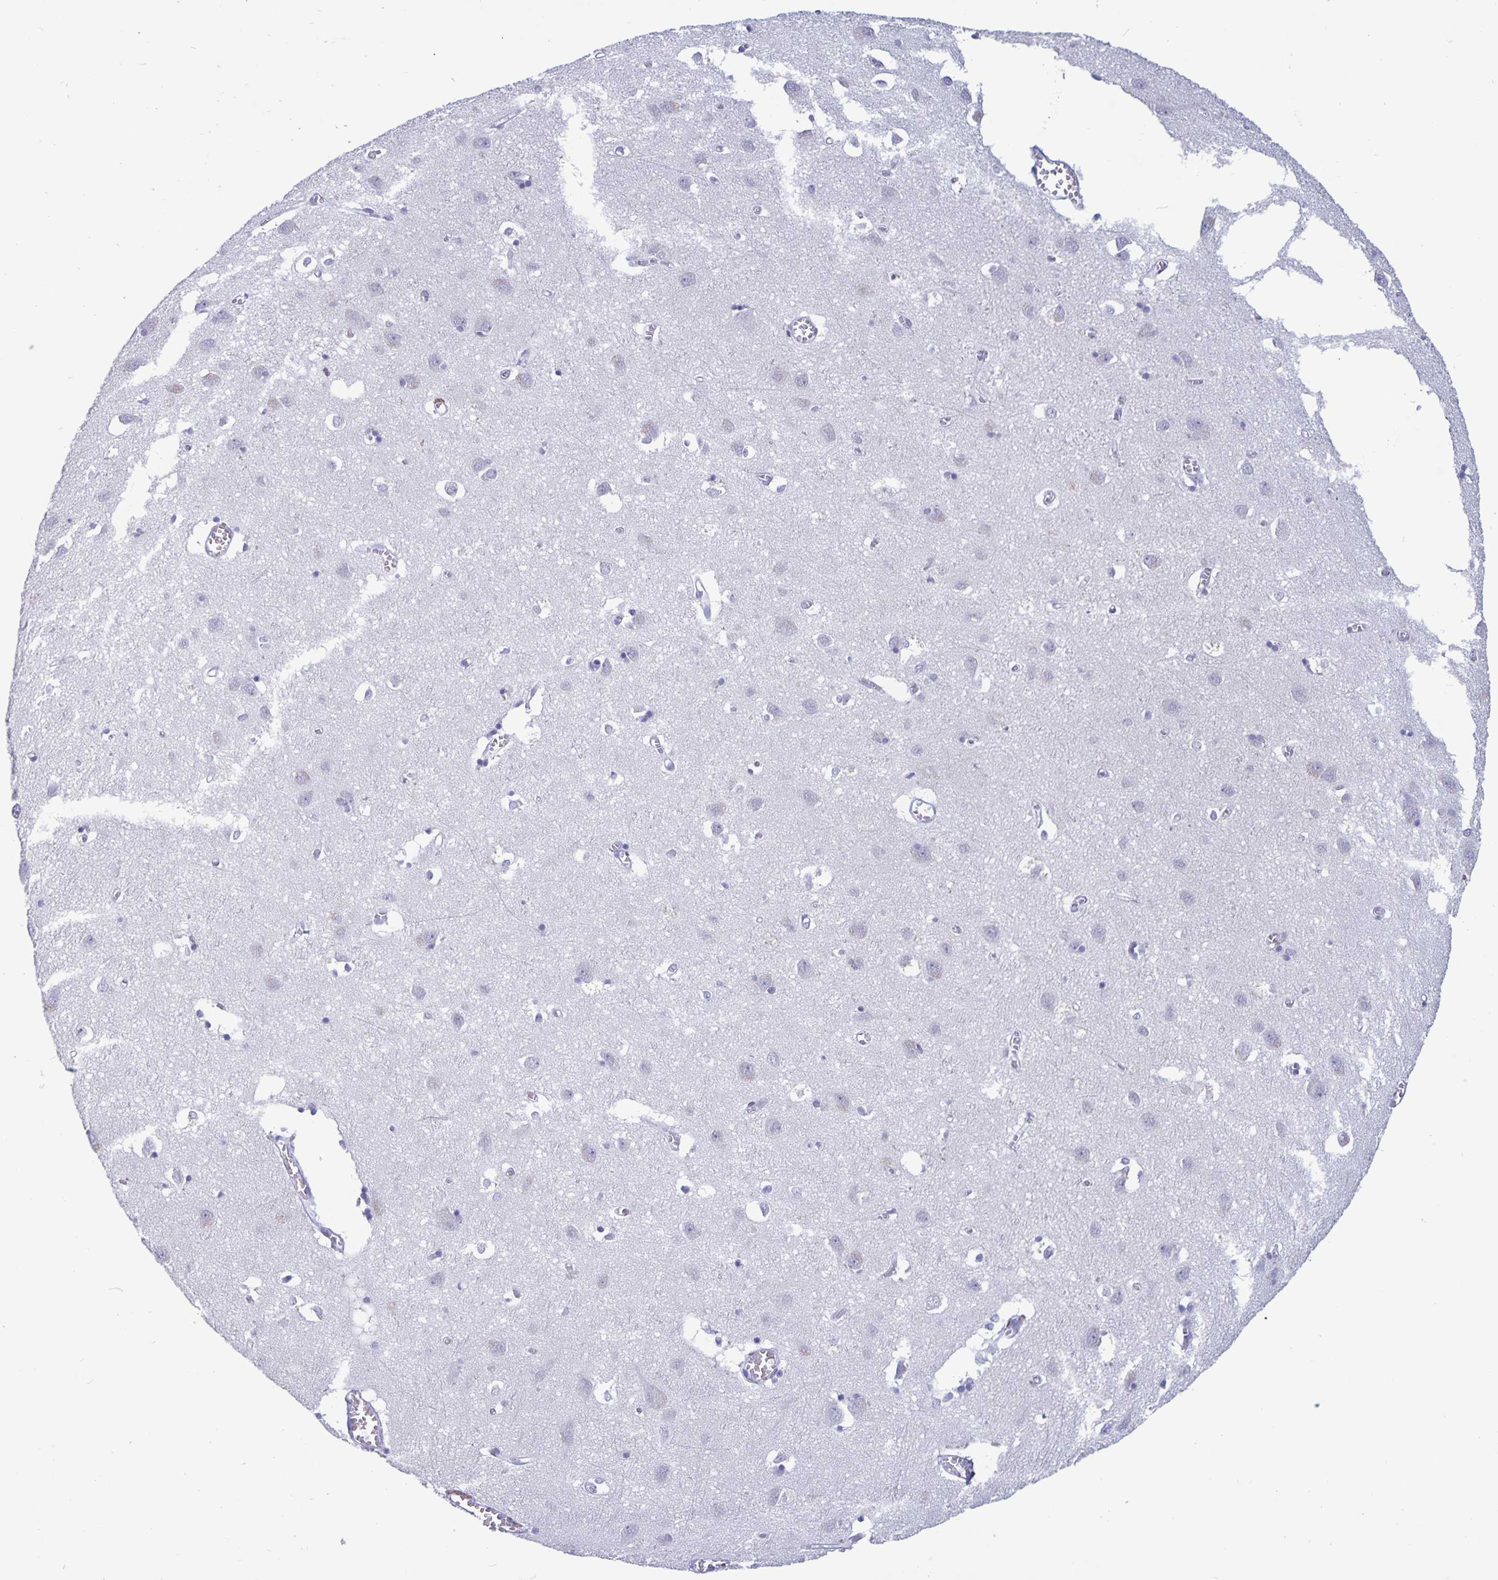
{"staining": {"intensity": "negative", "quantity": "none", "location": "none"}, "tissue": "cerebral cortex", "cell_type": "Endothelial cells", "image_type": "normal", "snomed": [{"axis": "morphology", "description": "Normal tissue, NOS"}, {"axis": "topography", "description": "Cerebral cortex"}], "caption": "This is an immunohistochemistry histopathology image of unremarkable cerebral cortex. There is no expression in endothelial cells.", "gene": "BPIFA3", "patient": {"sex": "male", "age": 70}}